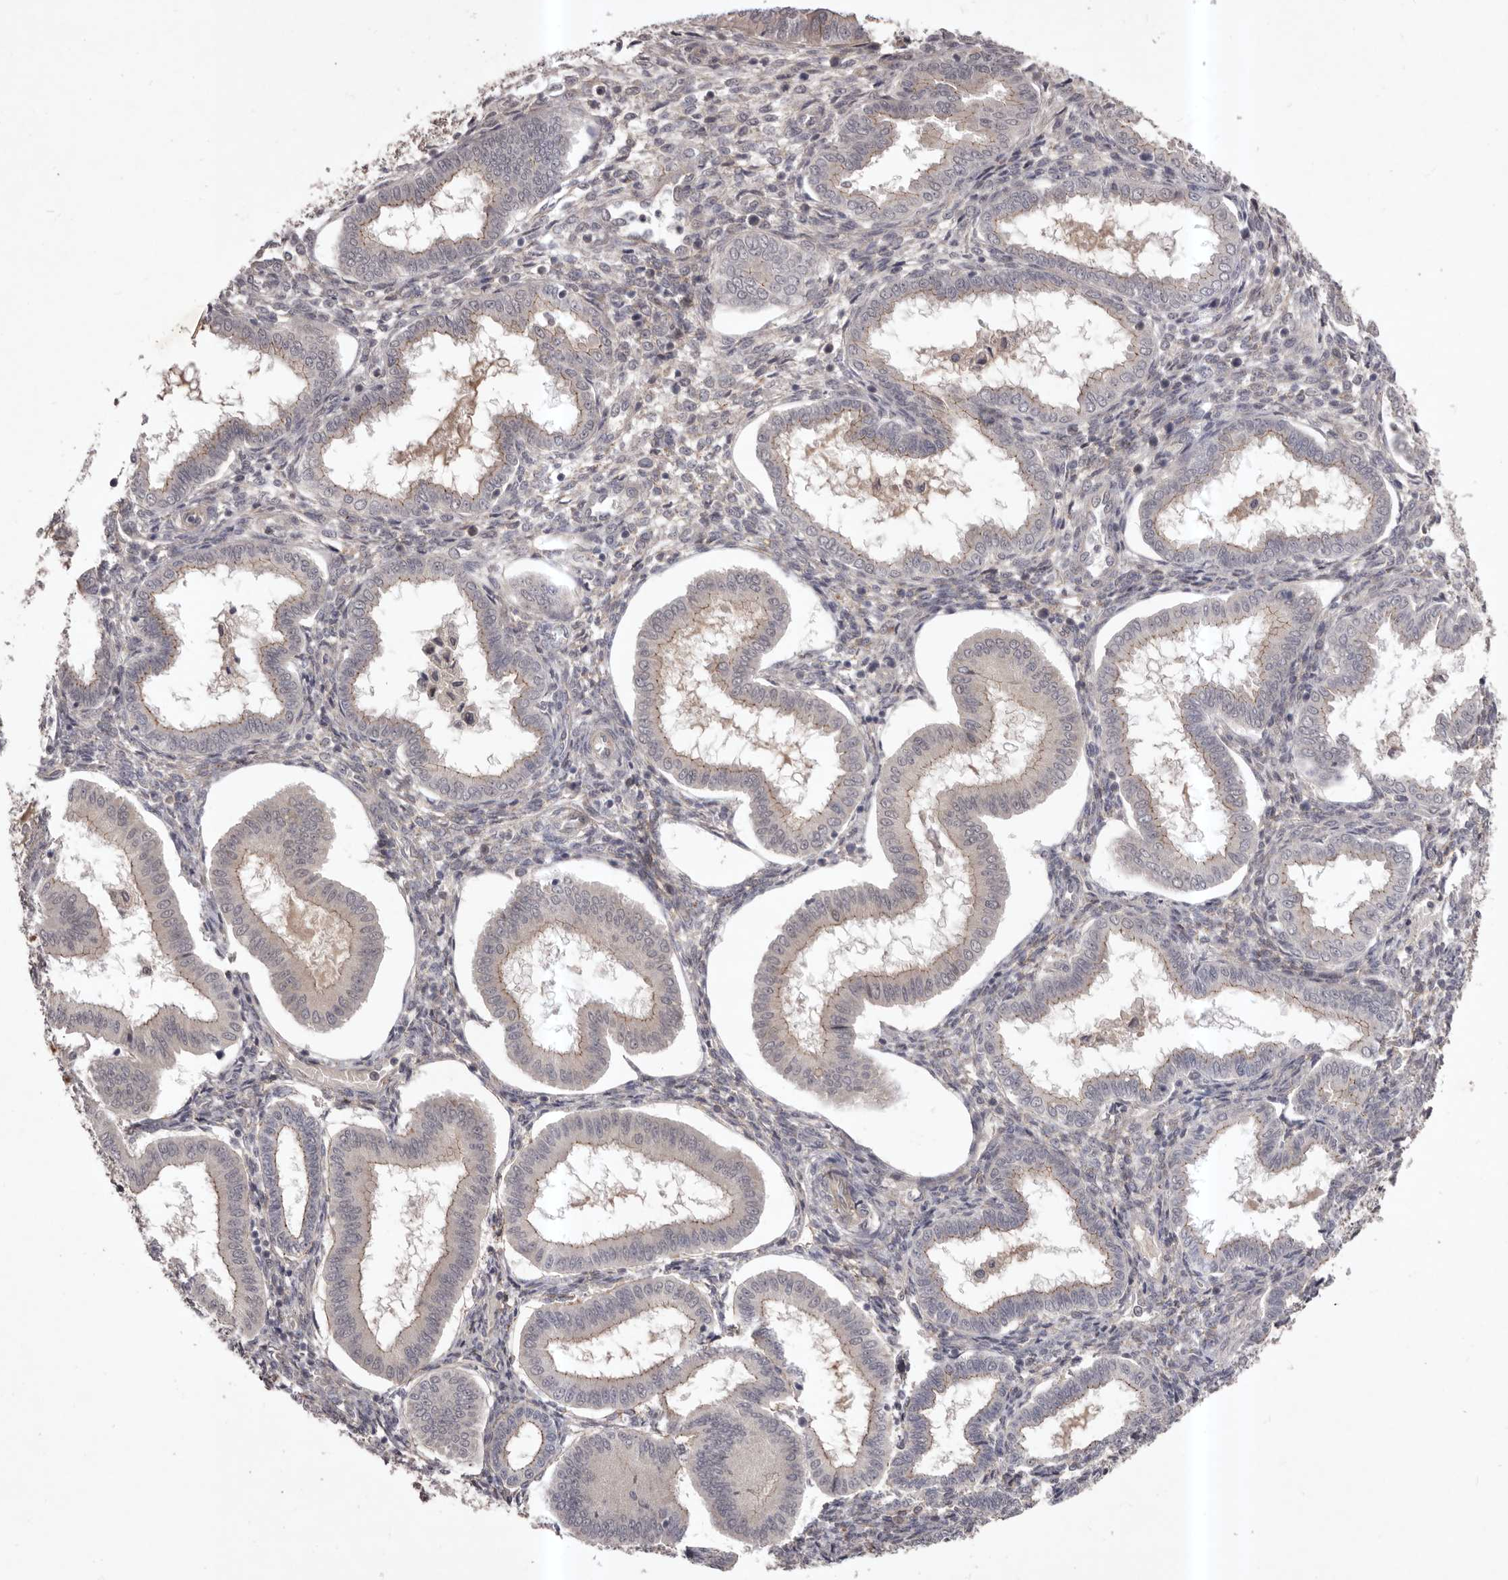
{"staining": {"intensity": "negative", "quantity": "none", "location": "none"}, "tissue": "endometrium", "cell_type": "Cells in endometrial stroma", "image_type": "normal", "snomed": [{"axis": "morphology", "description": "Normal tissue, NOS"}, {"axis": "topography", "description": "Endometrium"}], "caption": "DAB (3,3'-diaminobenzidine) immunohistochemical staining of unremarkable endometrium demonstrates no significant expression in cells in endometrial stroma.", "gene": "HBS1L", "patient": {"sex": "female", "age": 24}}